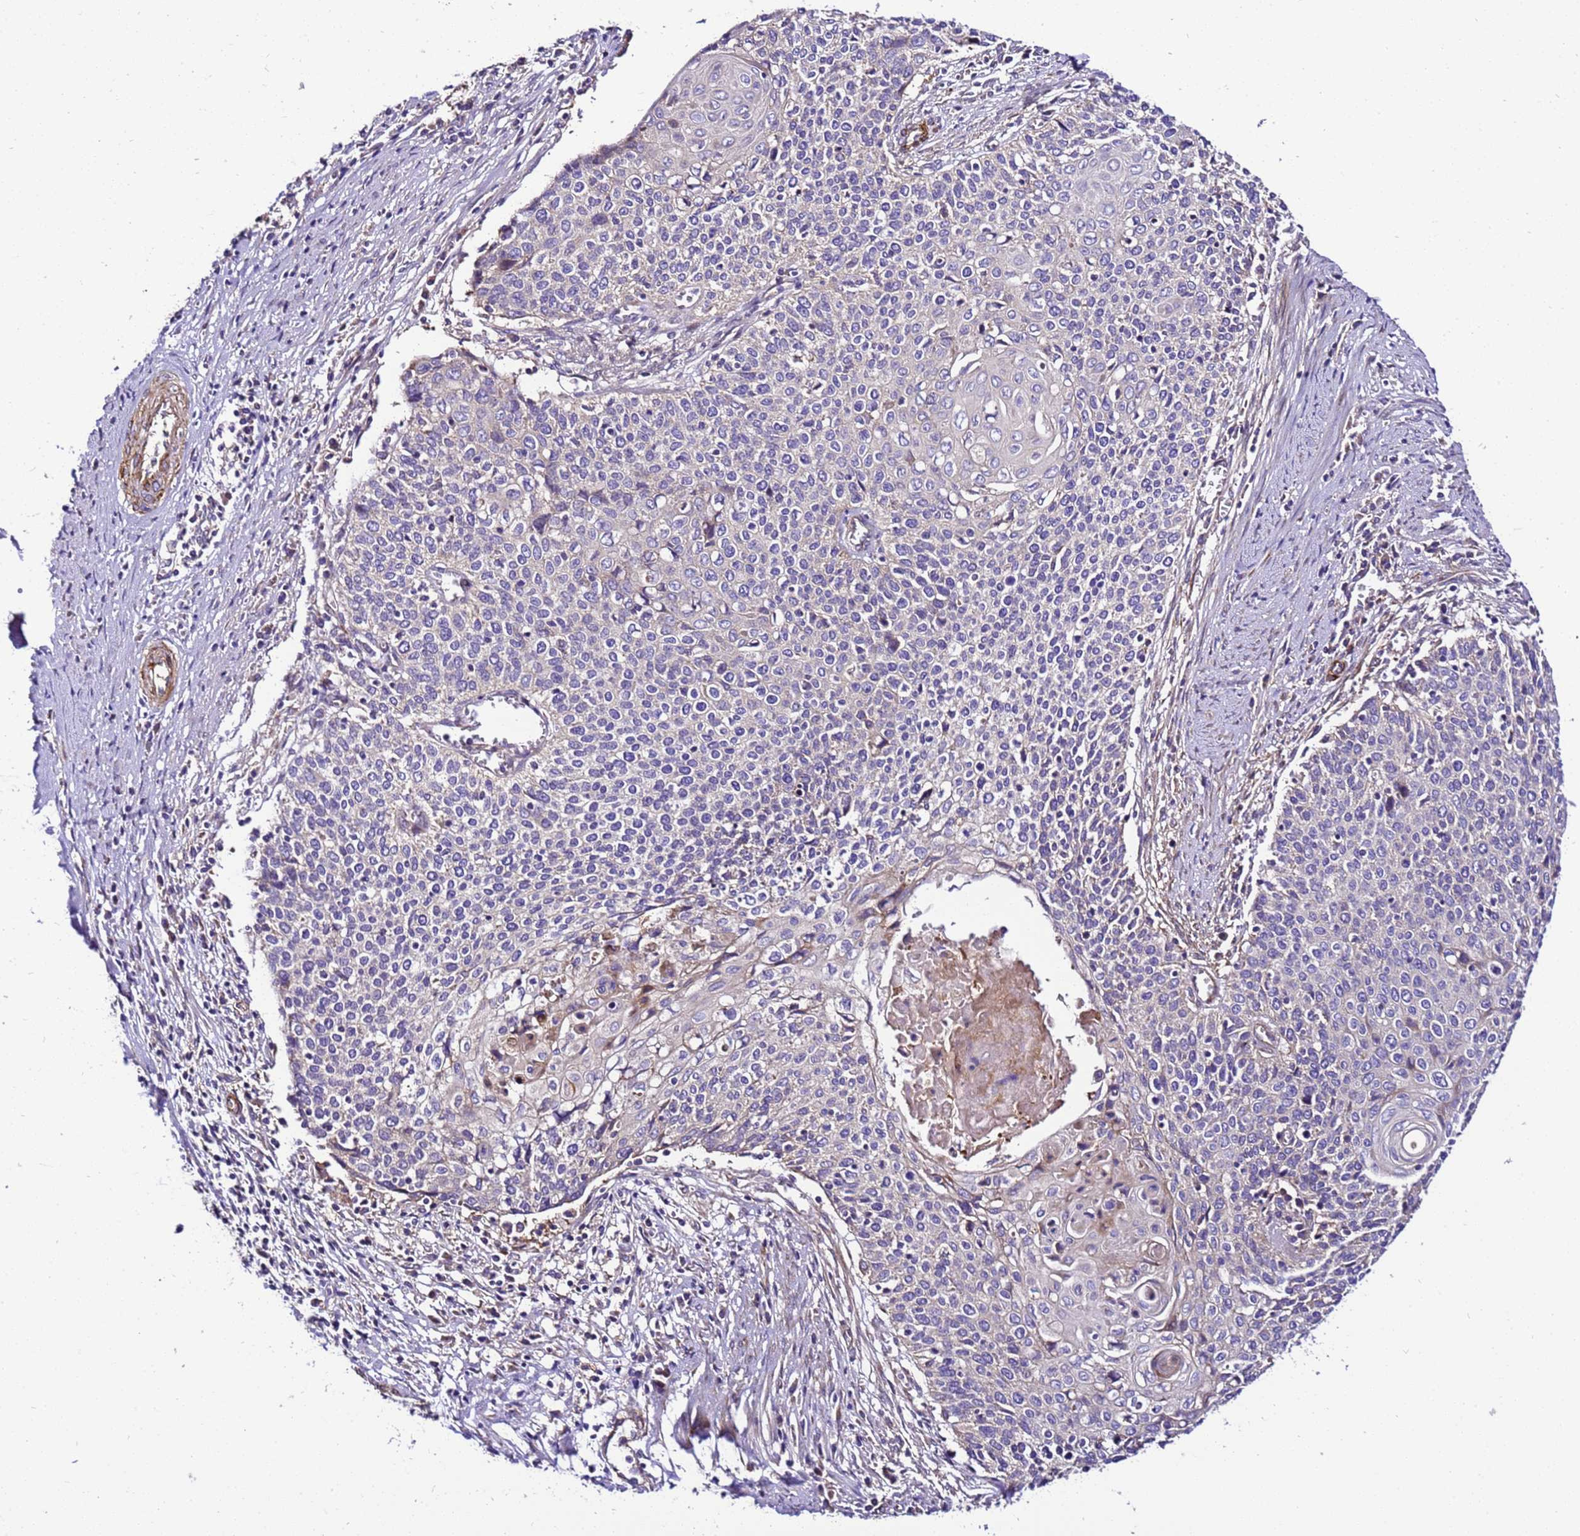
{"staining": {"intensity": "negative", "quantity": "none", "location": "none"}, "tissue": "cervical cancer", "cell_type": "Tumor cells", "image_type": "cancer", "snomed": [{"axis": "morphology", "description": "Squamous cell carcinoma, NOS"}, {"axis": "topography", "description": "Cervix"}], "caption": "Immunohistochemistry (IHC) photomicrograph of human squamous cell carcinoma (cervical) stained for a protein (brown), which displays no expression in tumor cells.", "gene": "ZNF417", "patient": {"sex": "female", "age": 39}}